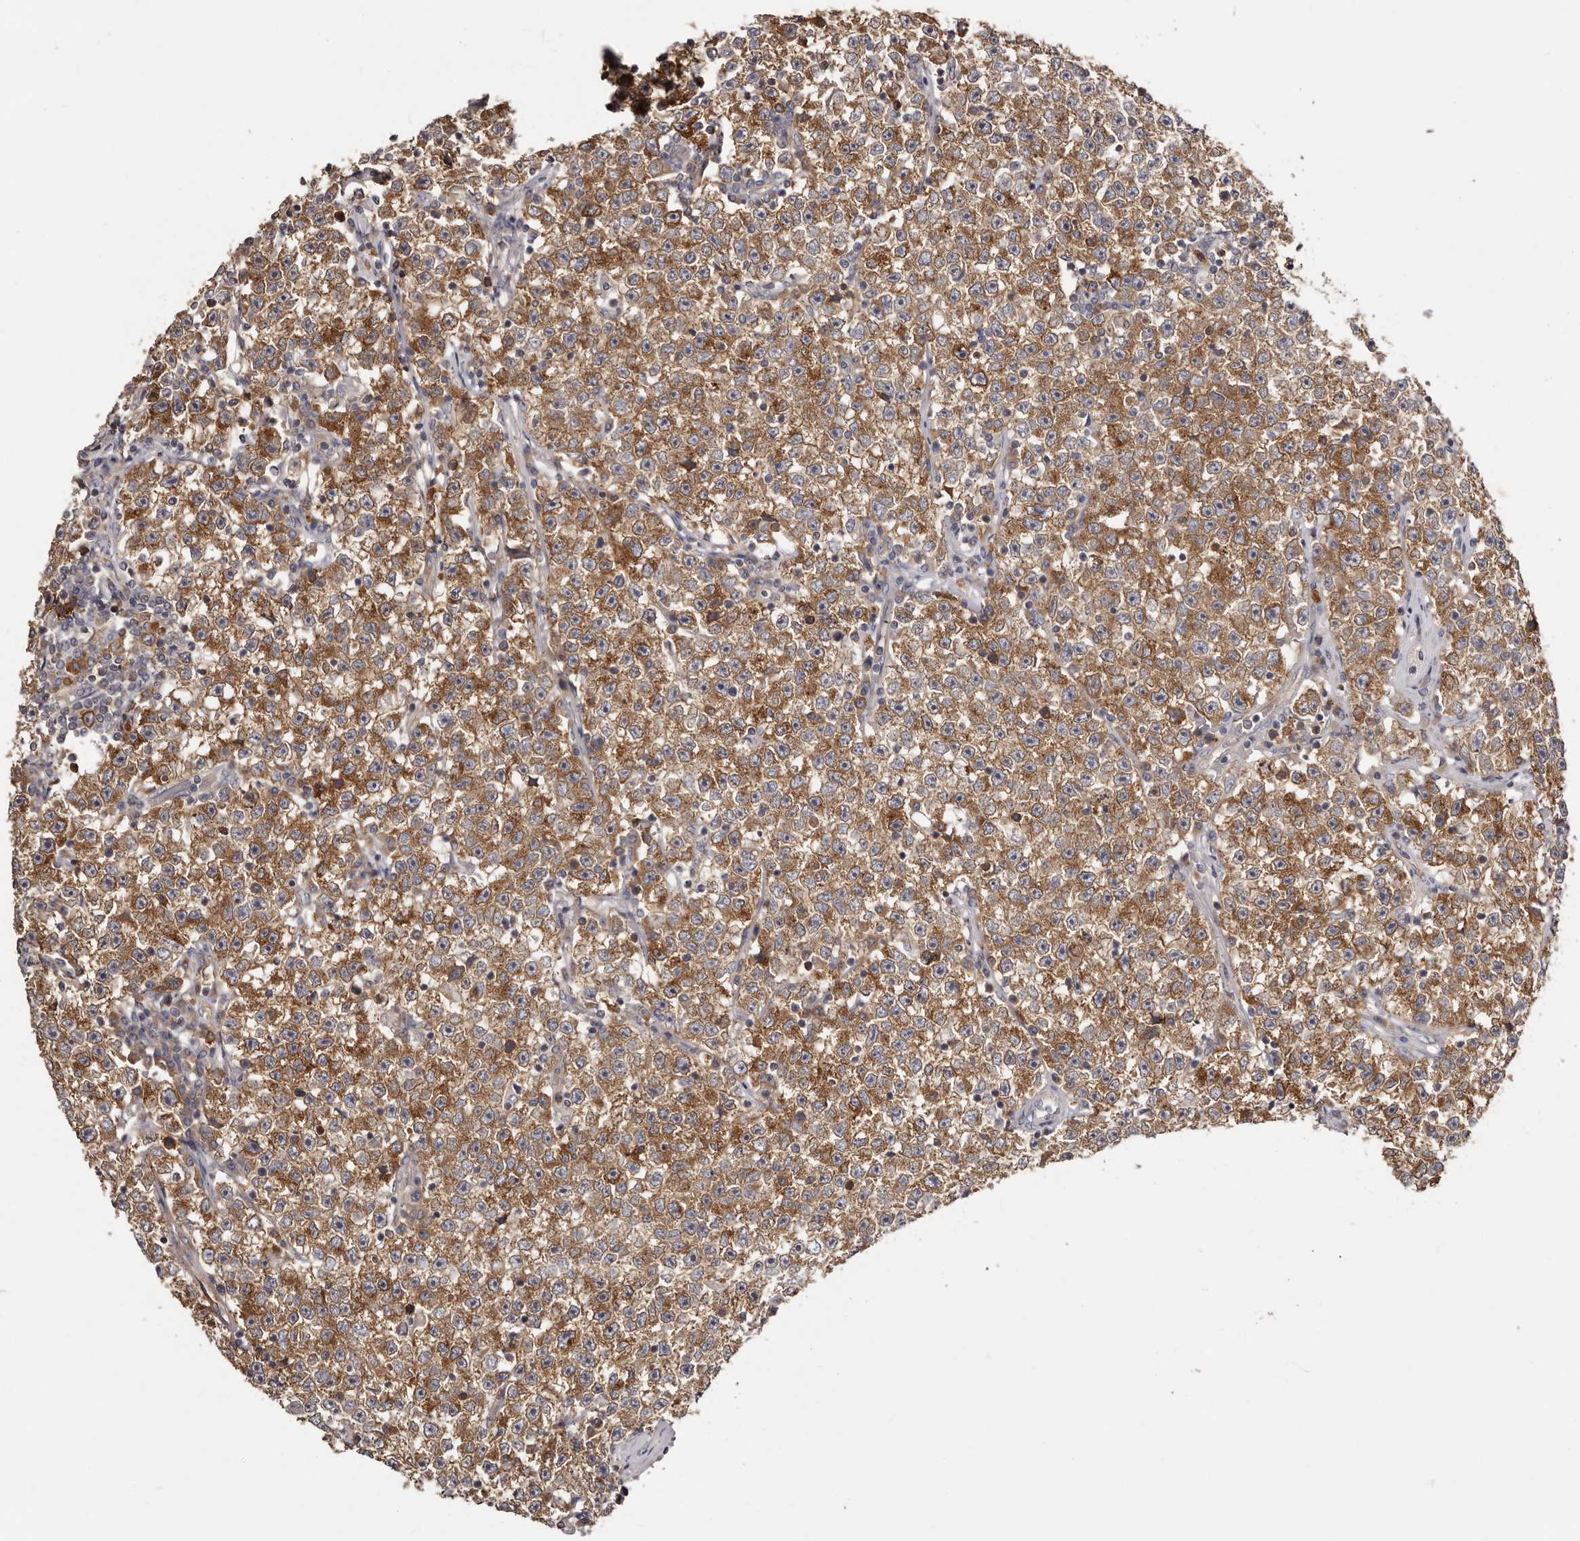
{"staining": {"intensity": "strong", "quantity": ">75%", "location": "cytoplasmic/membranous"}, "tissue": "testis cancer", "cell_type": "Tumor cells", "image_type": "cancer", "snomed": [{"axis": "morphology", "description": "Seminoma, NOS"}, {"axis": "topography", "description": "Testis"}], "caption": "Immunohistochemical staining of human testis cancer (seminoma) shows high levels of strong cytoplasmic/membranous staining in approximately >75% of tumor cells.", "gene": "LTV1", "patient": {"sex": "male", "age": 22}}